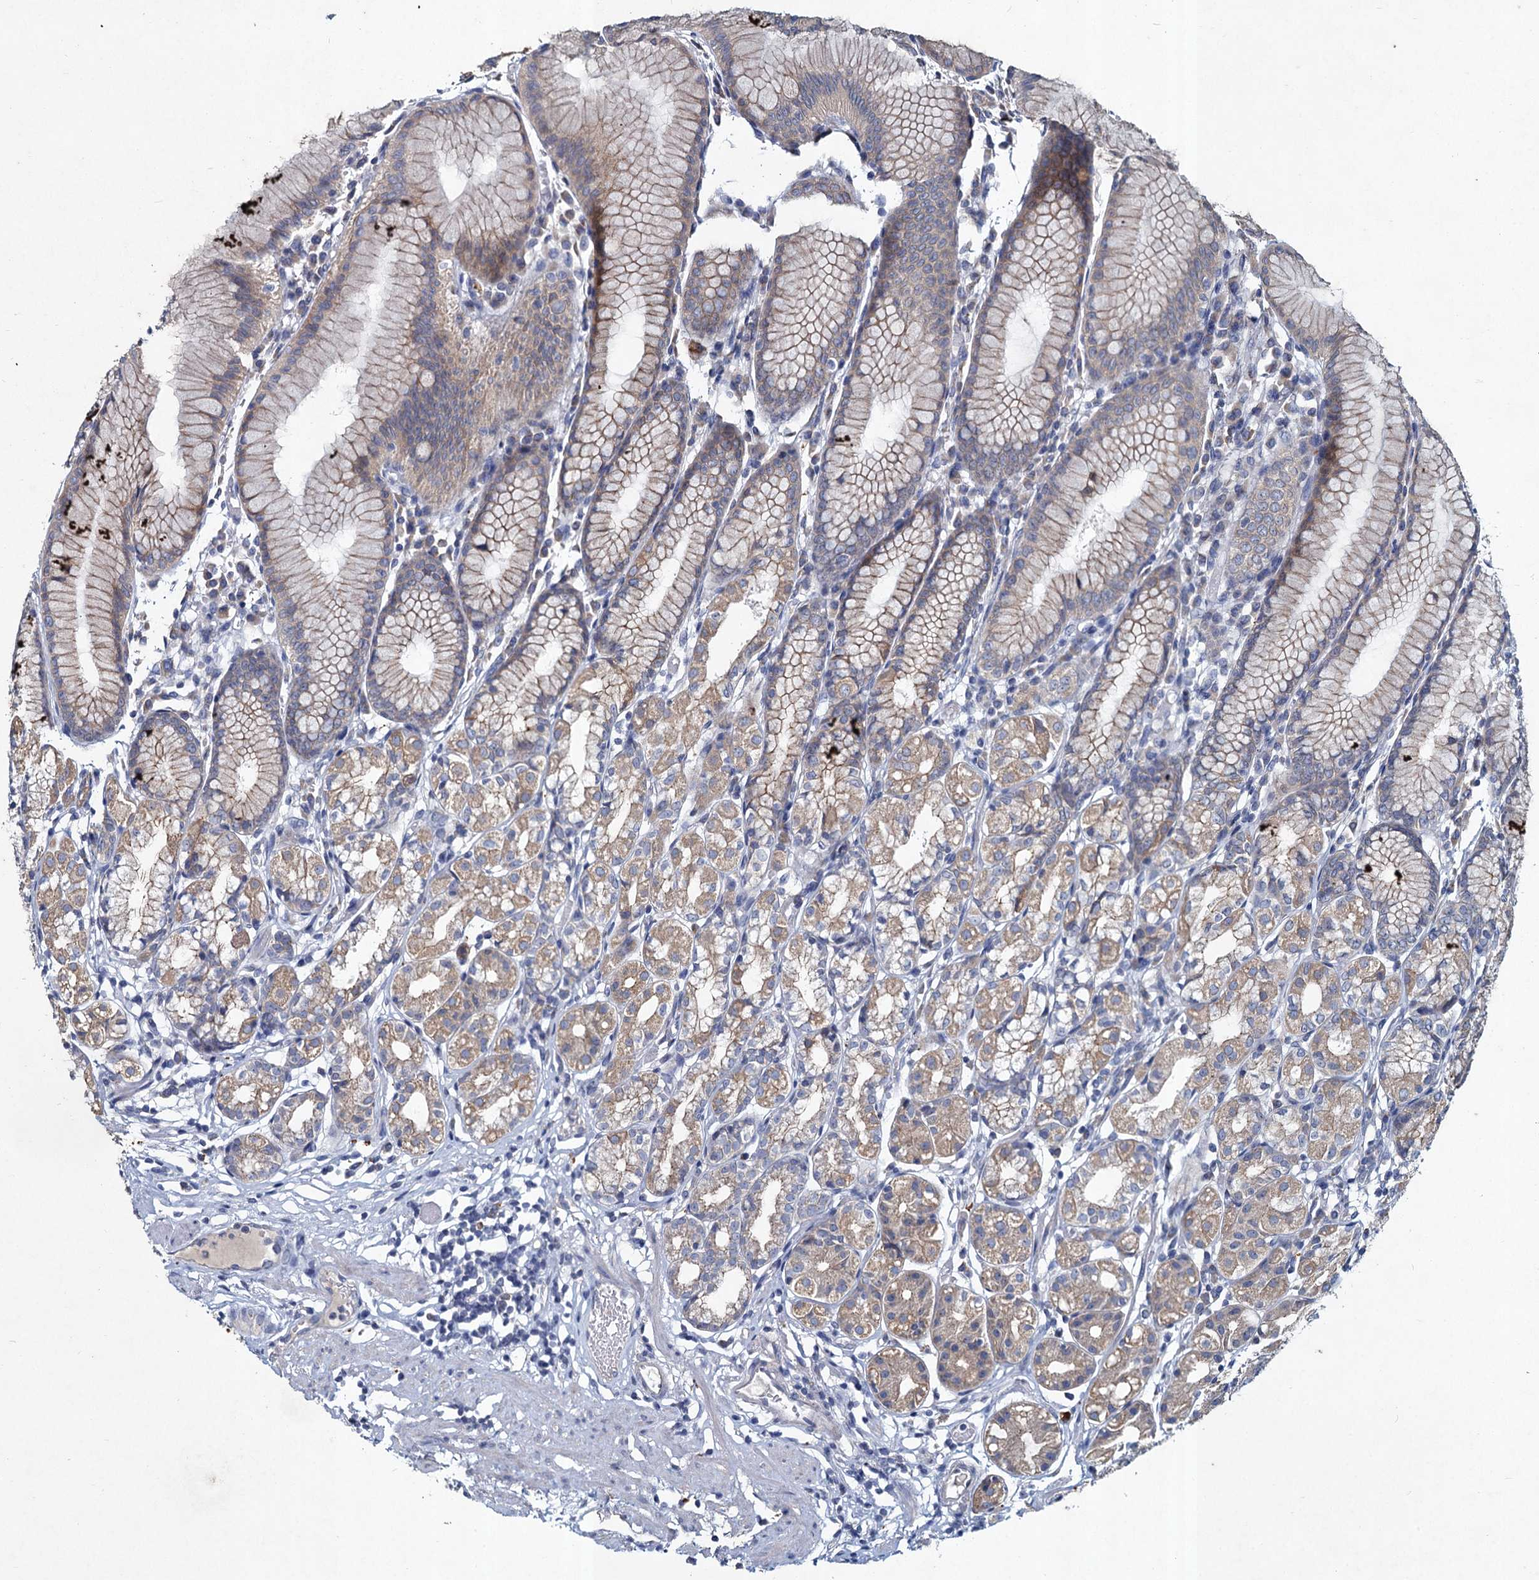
{"staining": {"intensity": "moderate", "quantity": "25%-75%", "location": "cytoplasmic/membranous"}, "tissue": "stomach", "cell_type": "Glandular cells", "image_type": "normal", "snomed": [{"axis": "morphology", "description": "Normal tissue, NOS"}, {"axis": "topography", "description": "Stomach"}], "caption": "This micrograph reveals immunohistochemistry (IHC) staining of benign stomach, with medium moderate cytoplasmic/membranous staining in approximately 25%-75% of glandular cells.", "gene": "TMX2", "patient": {"sex": "female", "age": 57}}